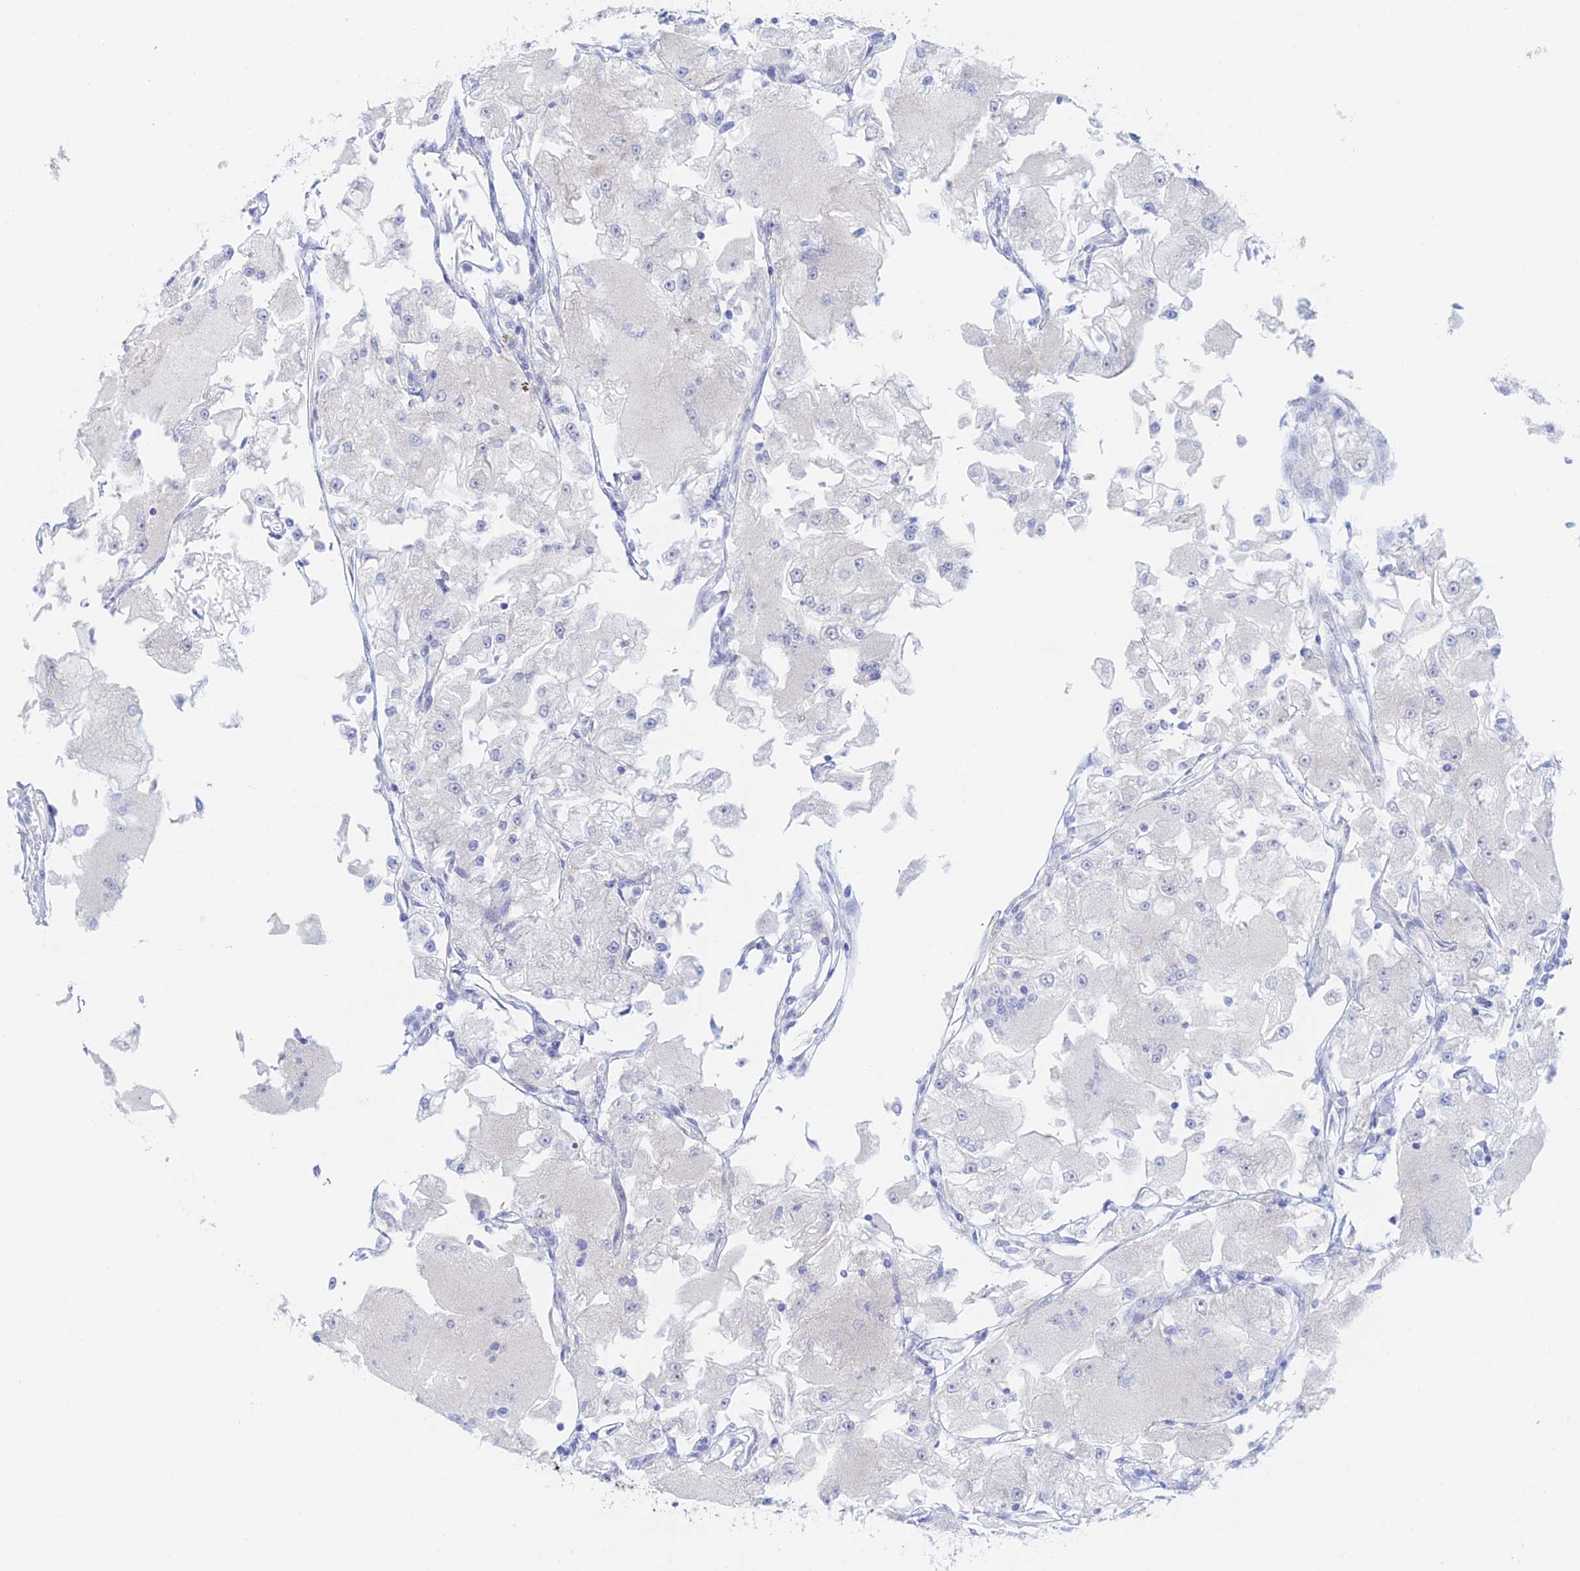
{"staining": {"intensity": "negative", "quantity": "none", "location": "none"}, "tissue": "renal cancer", "cell_type": "Tumor cells", "image_type": "cancer", "snomed": [{"axis": "morphology", "description": "Adenocarcinoma, NOS"}, {"axis": "topography", "description": "Kidney"}], "caption": "Renal cancer stained for a protein using IHC demonstrates no staining tumor cells.", "gene": "SLC24A3", "patient": {"sex": "female", "age": 72}}